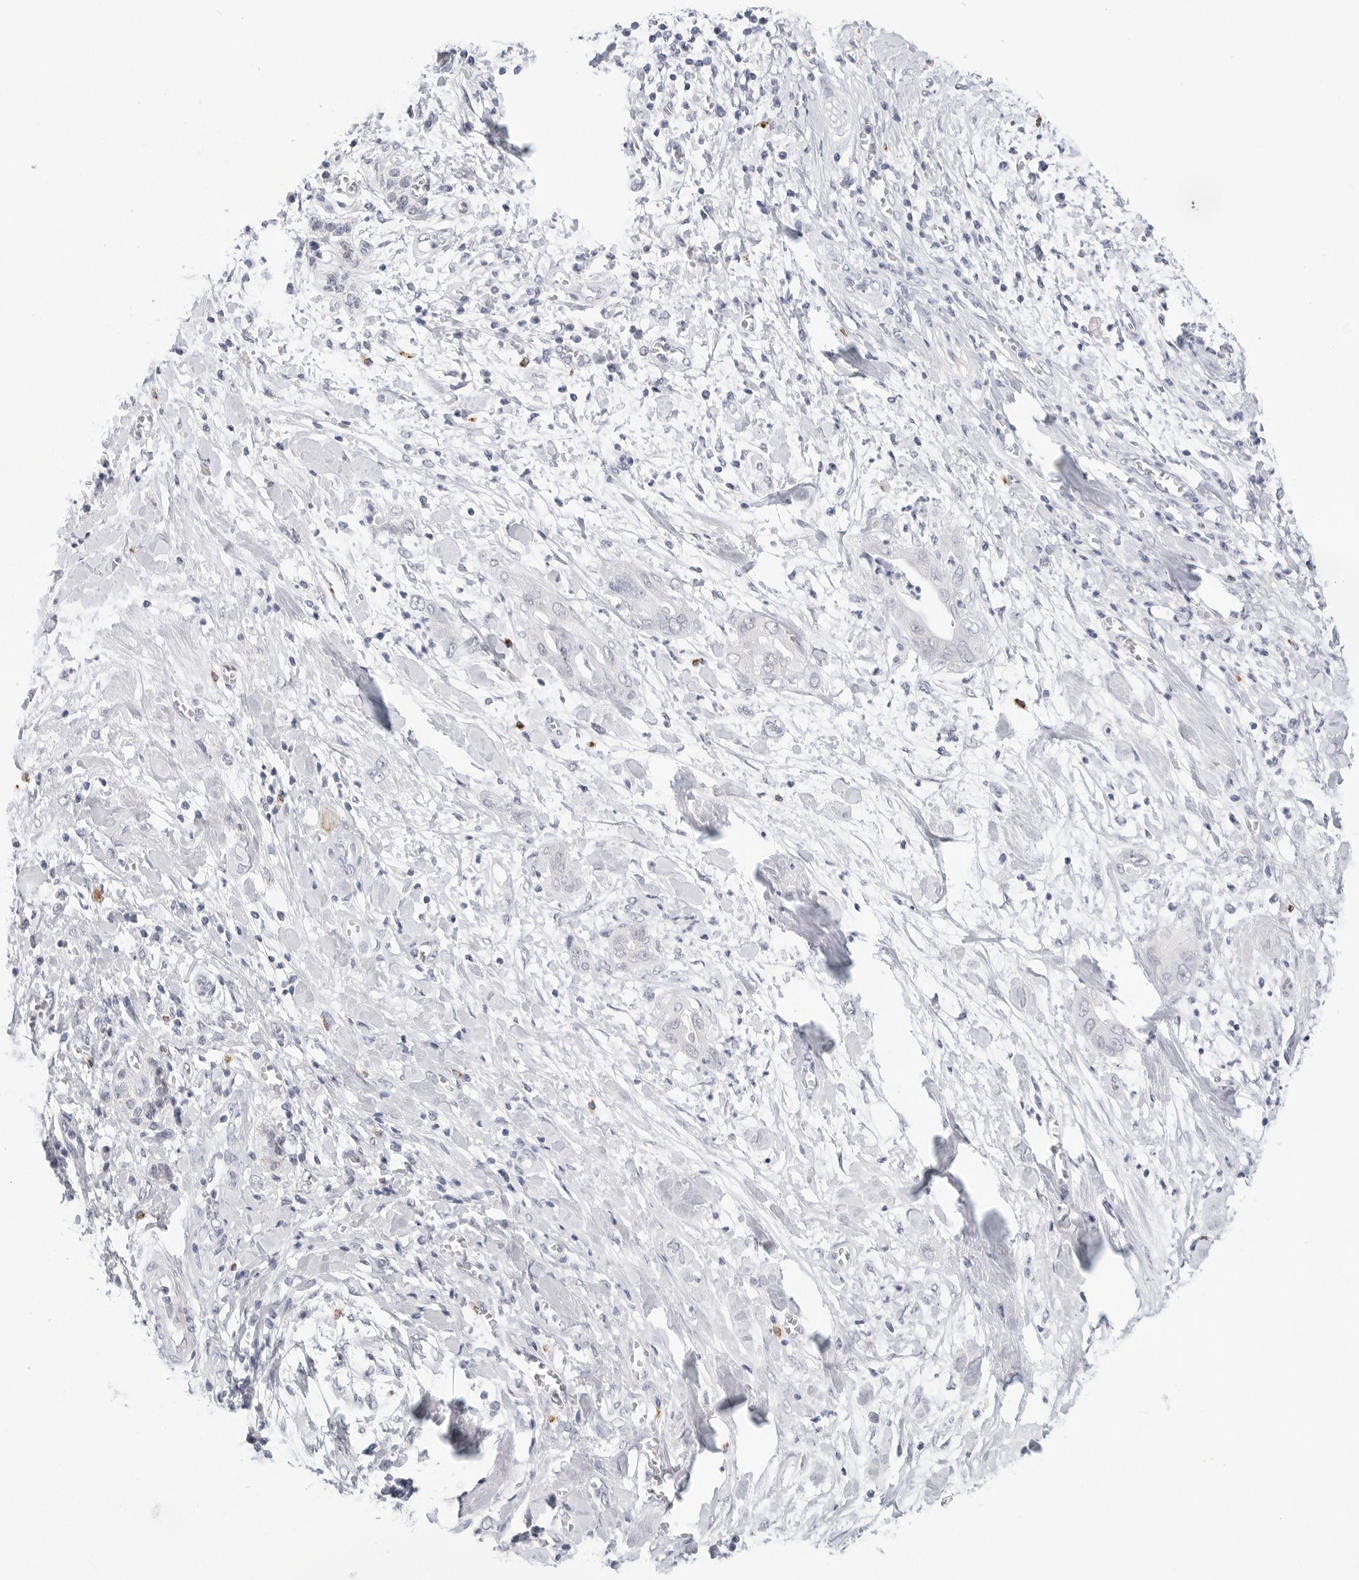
{"staining": {"intensity": "negative", "quantity": "none", "location": "none"}, "tissue": "pancreatic cancer", "cell_type": "Tumor cells", "image_type": "cancer", "snomed": [{"axis": "morphology", "description": "Adenocarcinoma, NOS"}, {"axis": "topography", "description": "Pancreas"}], "caption": "Tumor cells show no significant protein staining in pancreatic cancer.", "gene": "HSPB7", "patient": {"sex": "female", "age": 78}}